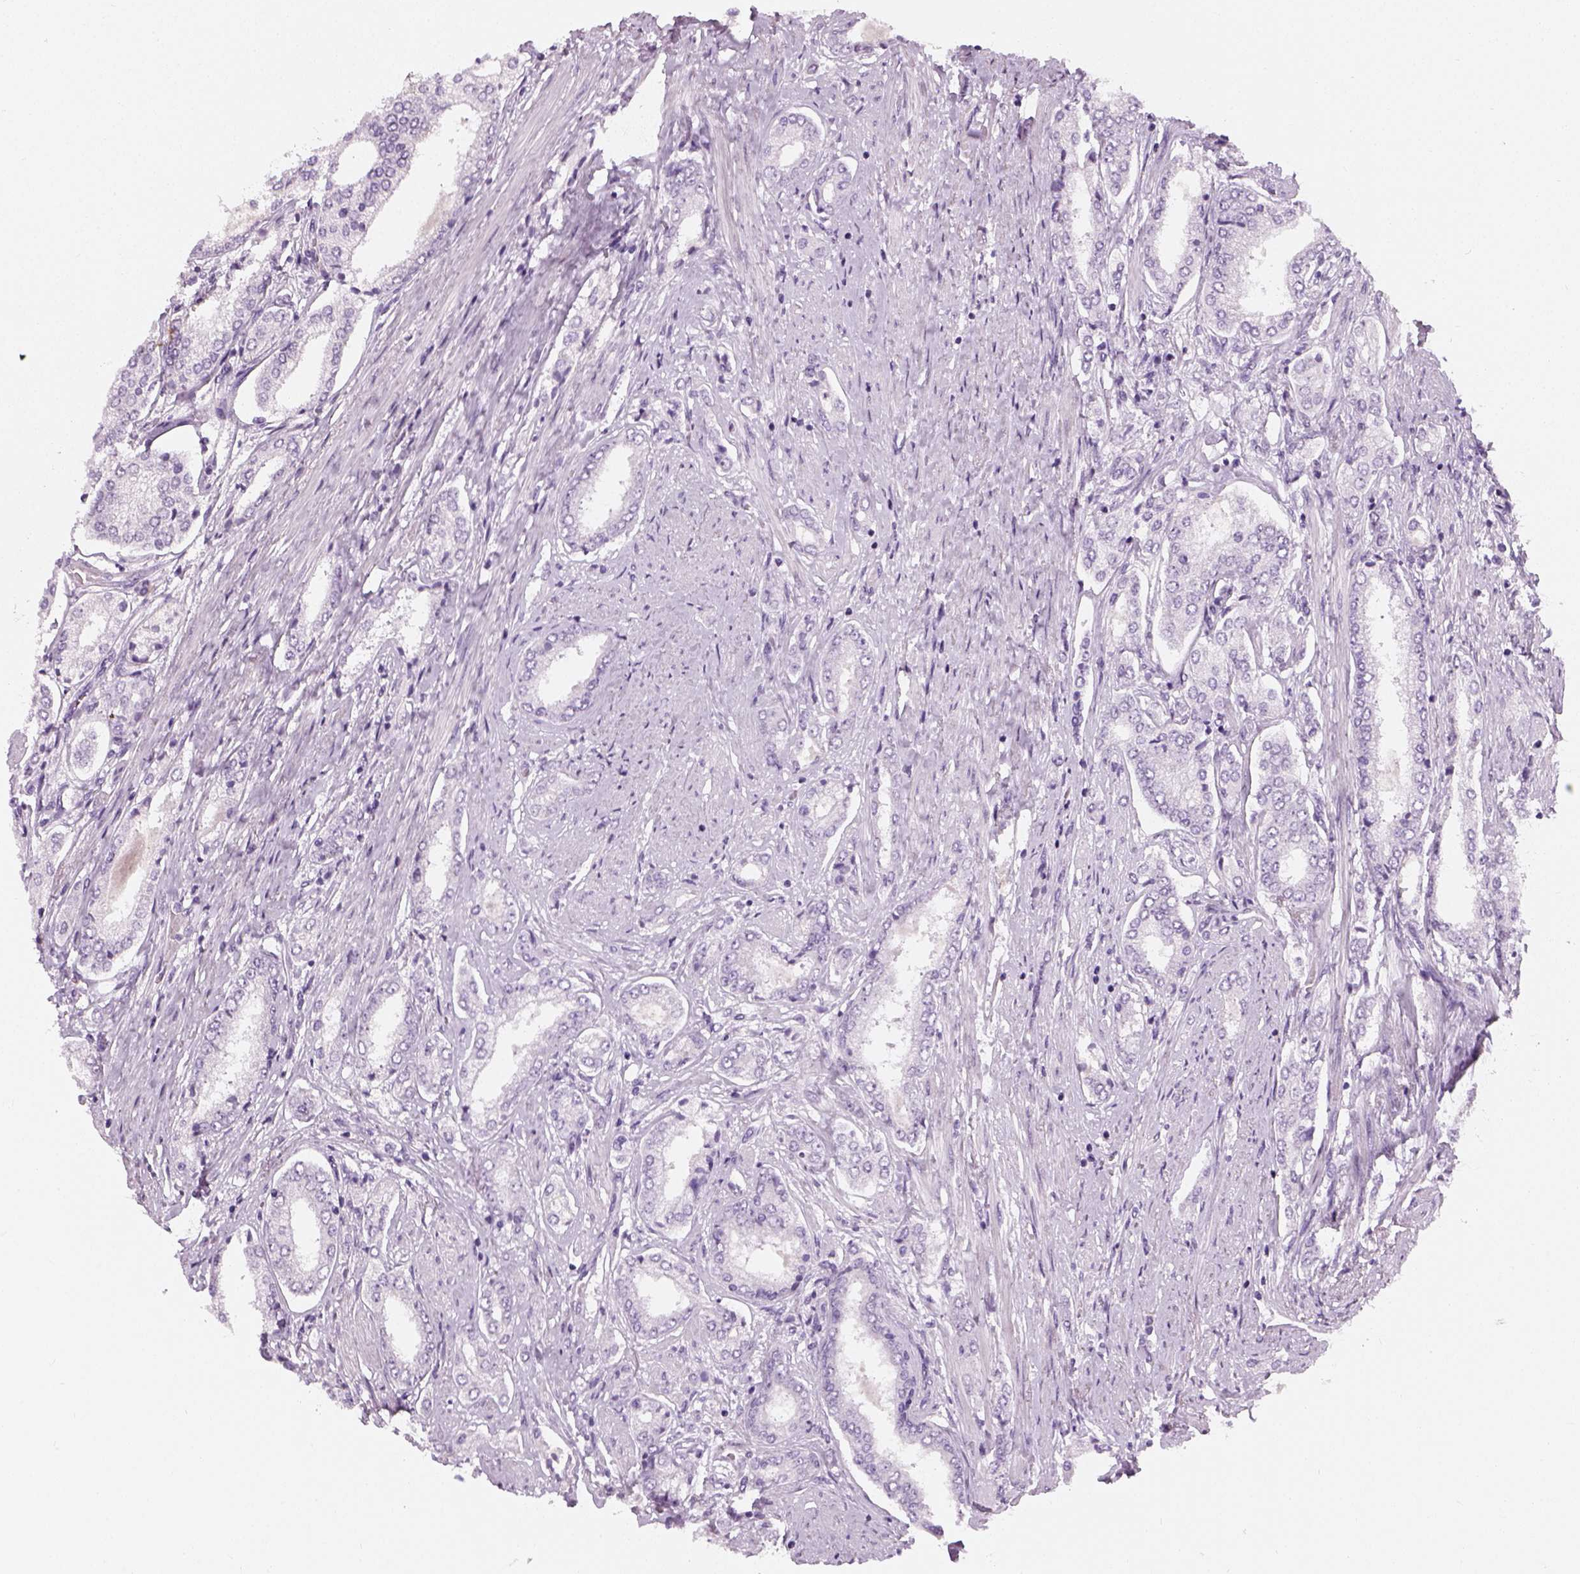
{"staining": {"intensity": "negative", "quantity": "none", "location": "none"}, "tissue": "prostate cancer", "cell_type": "Tumor cells", "image_type": "cancer", "snomed": [{"axis": "morphology", "description": "Adenocarcinoma, NOS"}, {"axis": "topography", "description": "Prostate"}], "caption": "Tumor cells show no significant protein staining in prostate cancer.", "gene": "TH", "patient": {"sex": "male", "age": 63}}